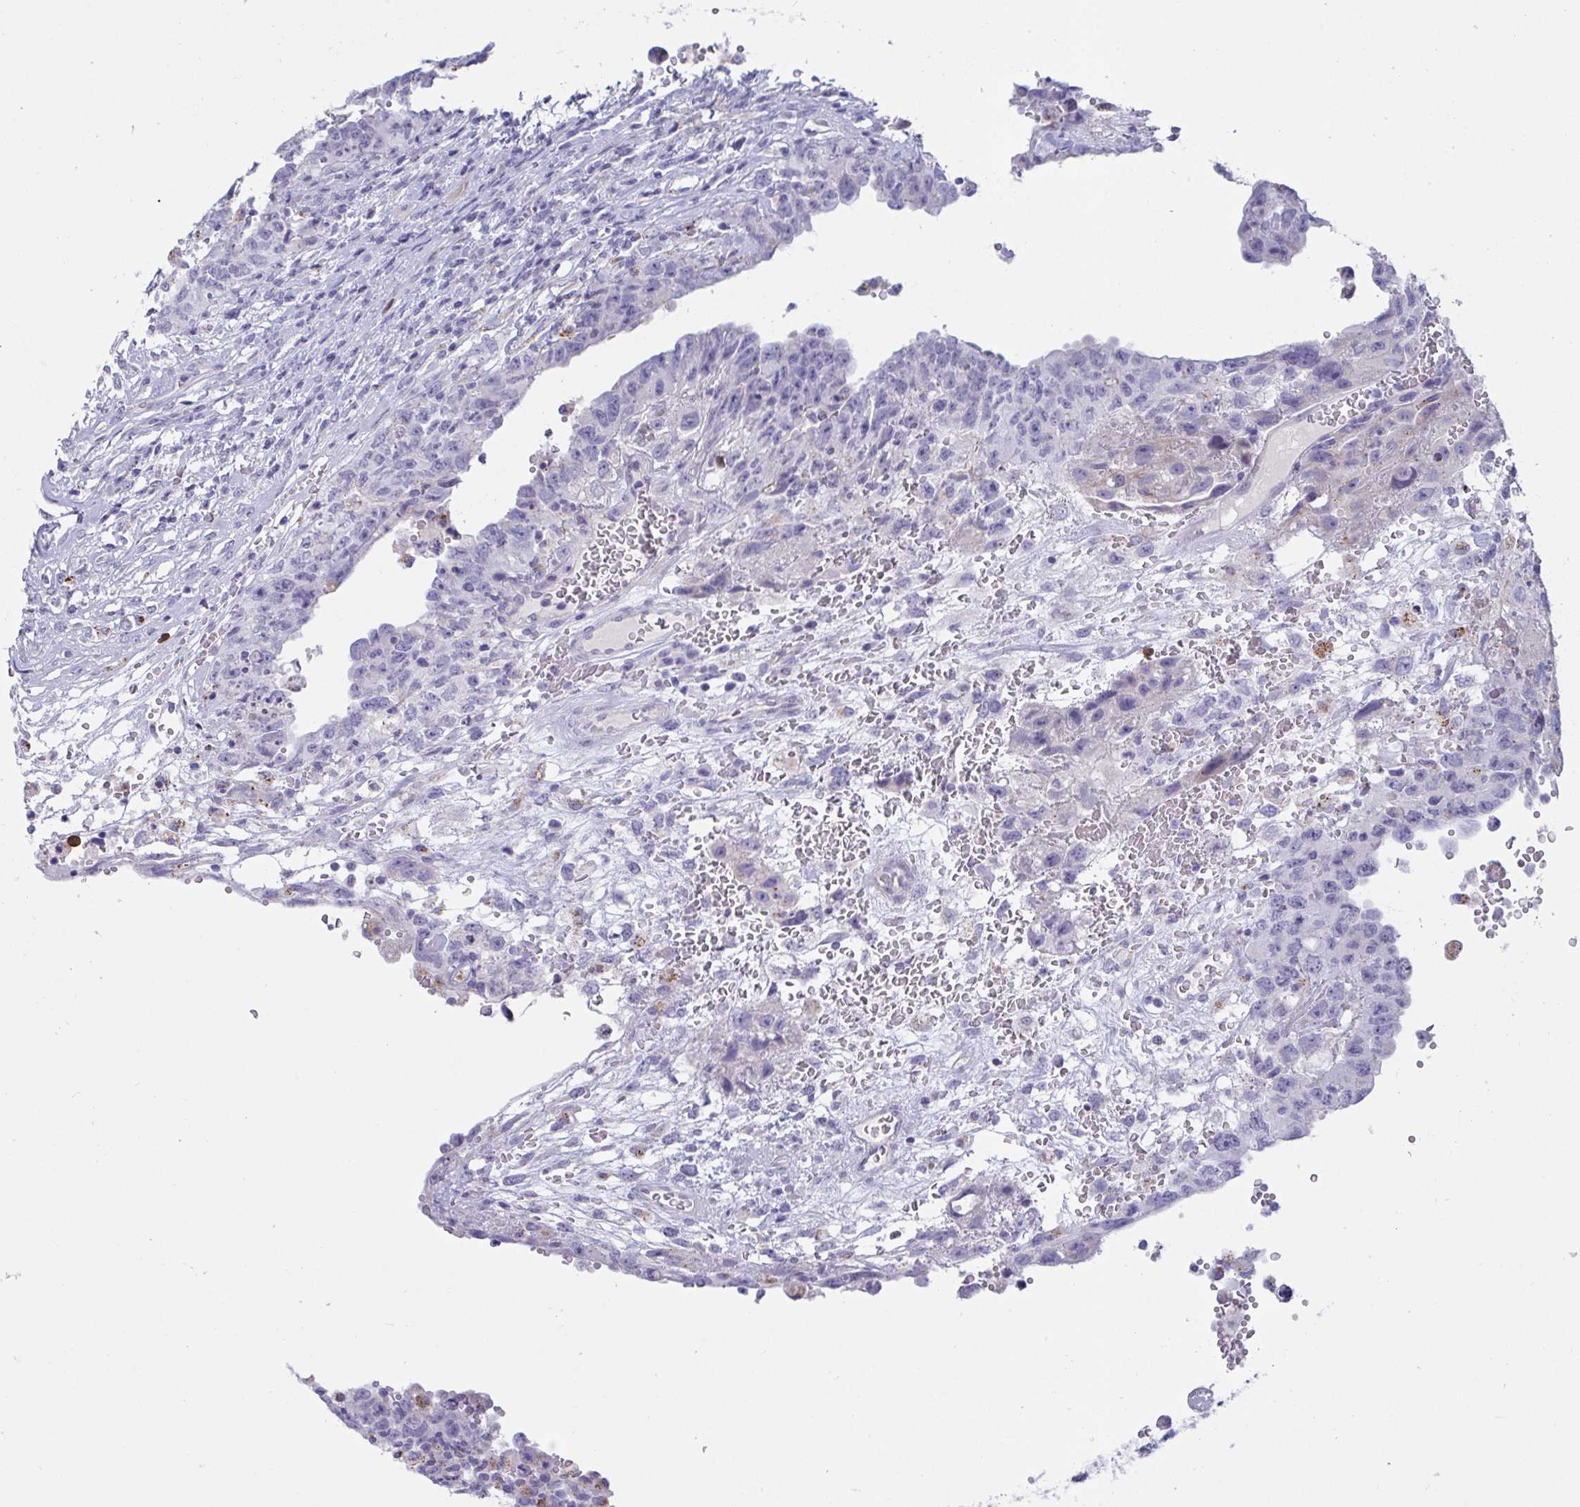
{"staining": {"intensity": "negative", "quantity": "none", "location": "none"}, "tissue": "testis cancer", "cell_type": "Tumor cells", "image_type": "cancer", "snomed": [{"axis": "morphology", "description": "Carcinoma, Embryonal, NOS"}, {"axis": "topography", "description": "Testis"}], "caption": "IHC photomicrograph of neoplastic tissue: testis cancer (embryonal carcinoma) stained with DAB (3,3'-diaminobenzidine) shows no significant protein expression in tumor cells.", "gene": "TAS2R38", "patient": {"sex": "male", "age": 26}}